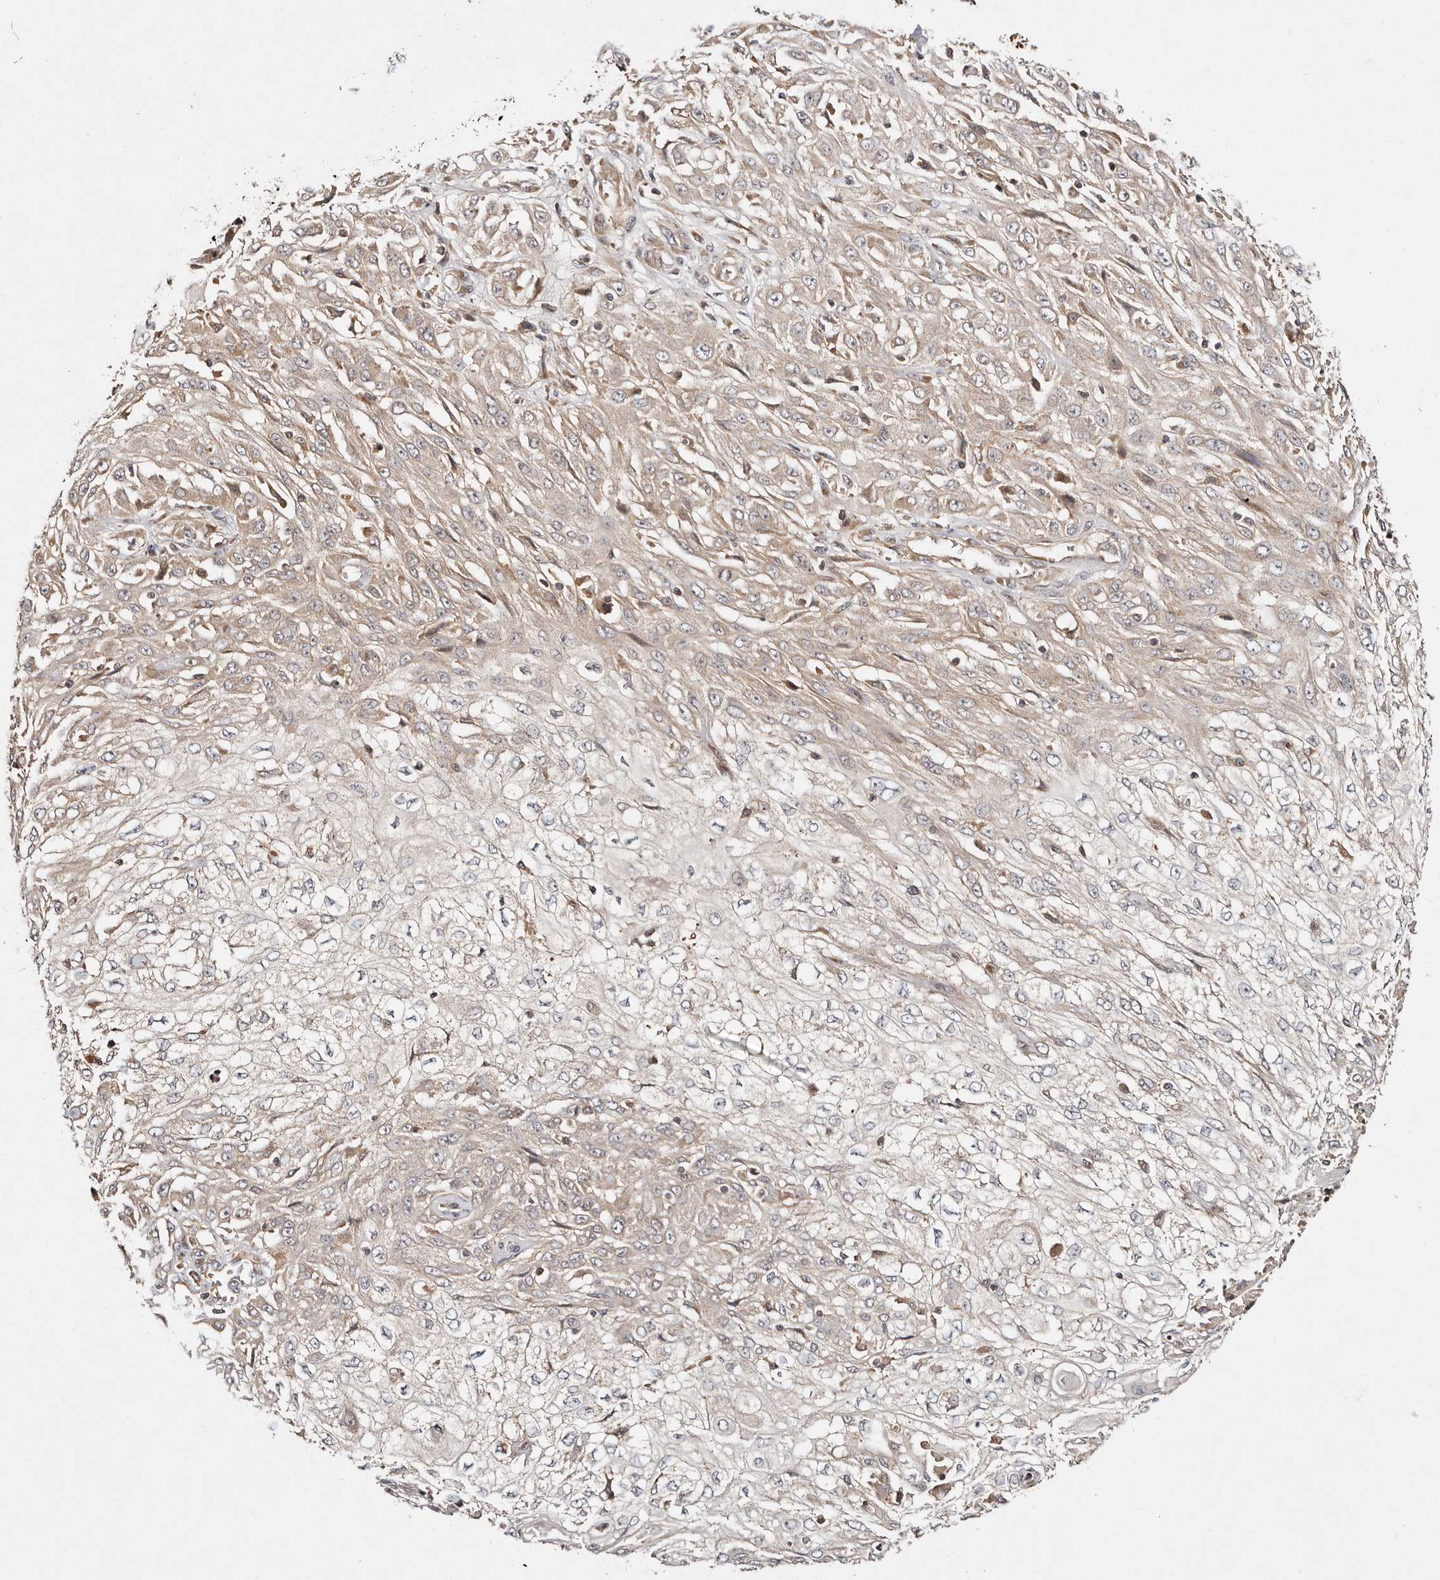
{"staining": {"intensity": "weak", "quantity": "25%-75%", "location": "cytoplasmic/membranous"}, "tissue": "skin cancer", "cell_type": "Tumor cells", "image_type": "cancer", "snomed": [{"axis": "morphology", "description": "Squamous cell carcinoma, NOS"}, {"axis": "morphology", "description": "Squamous cell carcinoma, metastatic, NOS"}, {"axis": "topography", "description": "Skin"}, {"axis": "topography", "description": "Lymph node"}], "caption": "A high-resolution image shows immunohistochemistry (IHC) staining of metastatic squamous cell carcinoma (skin), which demonstrates weak cytoplasmic/membranous expression in approximately 25%-75% of tumor cells.", "gene": "DENND11", "patient": {"sex": "male", "age": 75}}